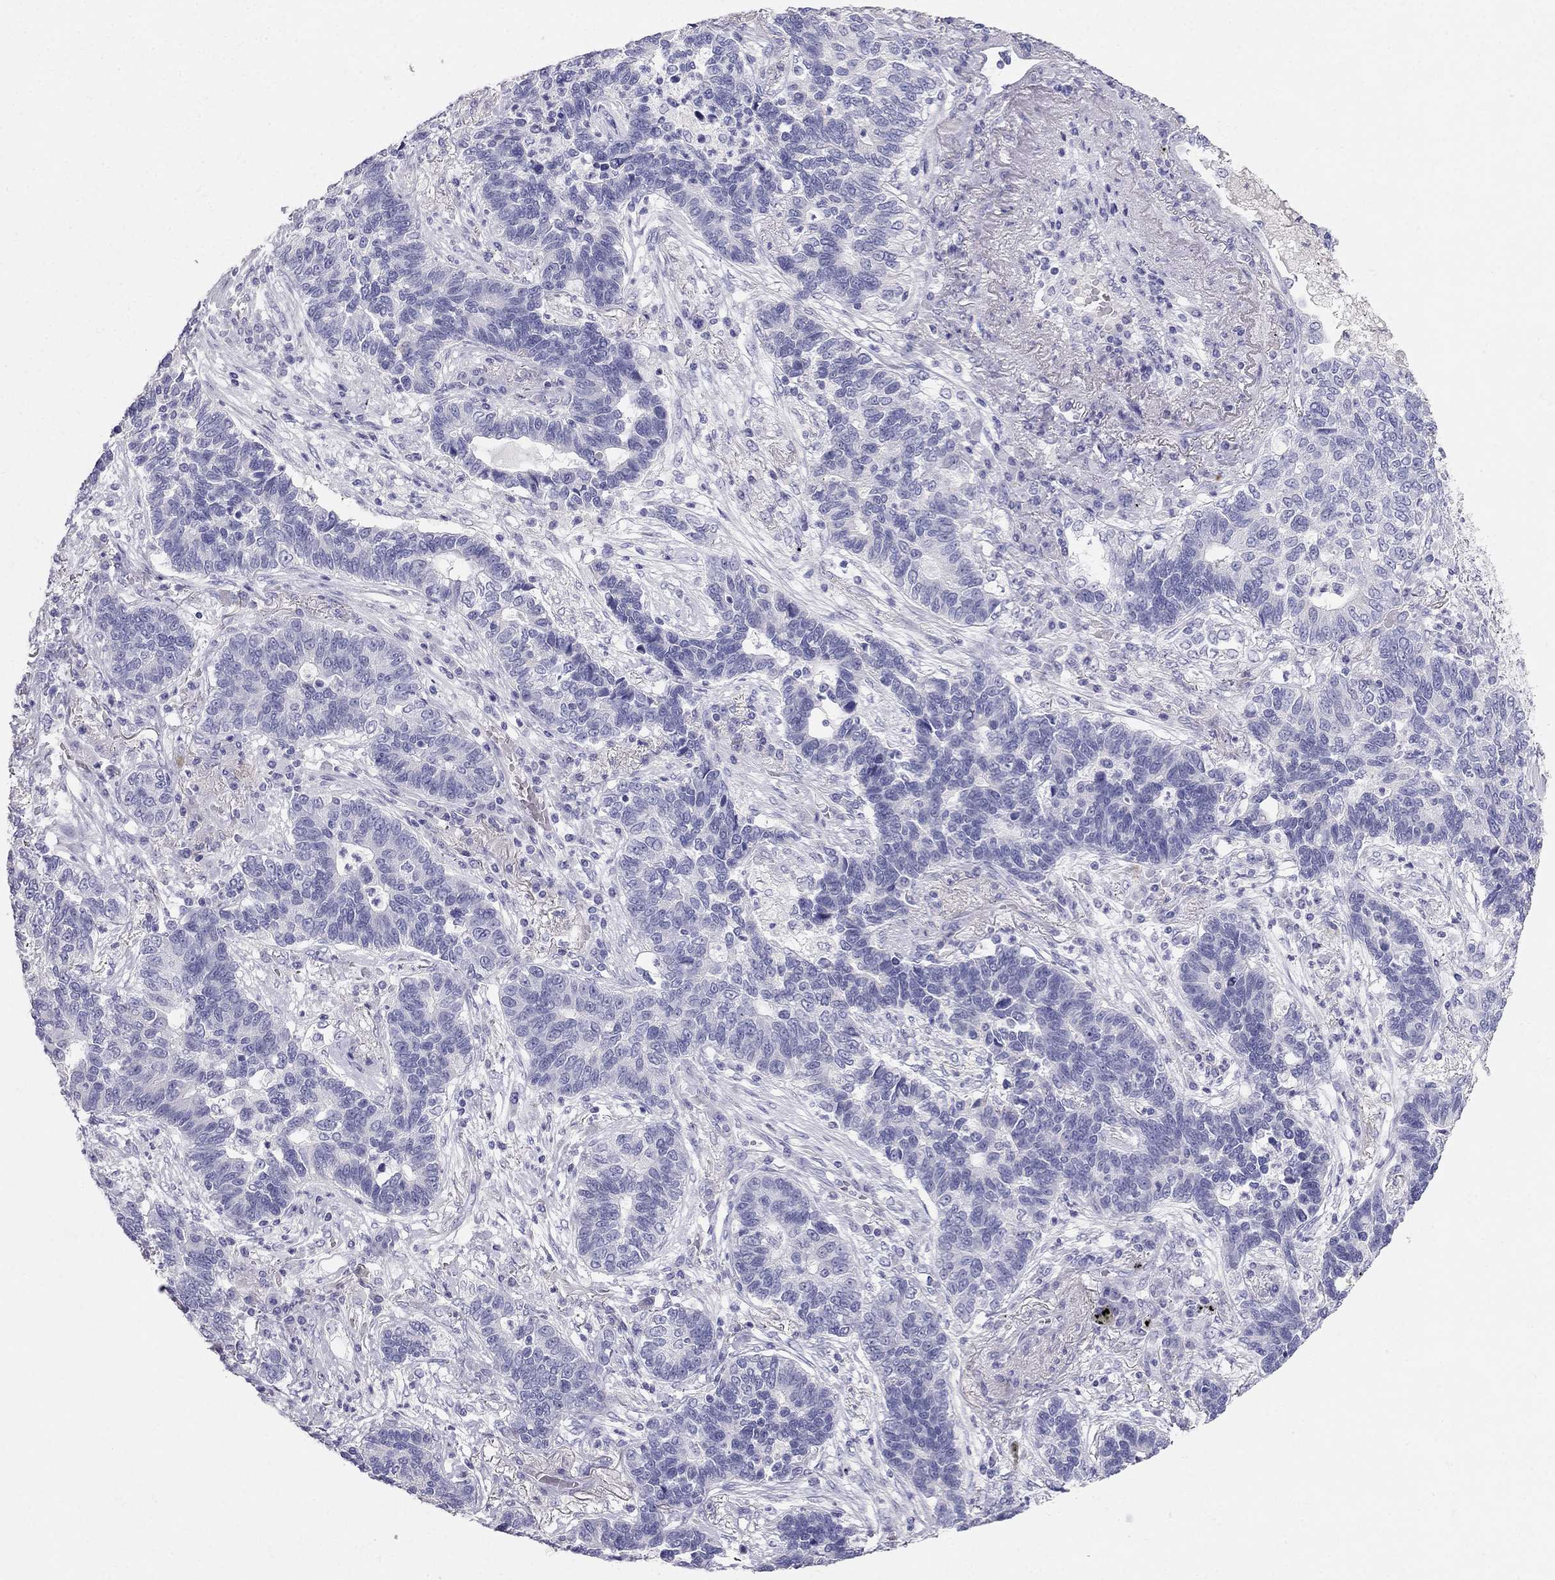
{"staining": {"intensity": "negative", "quantity": "none", "location": "none"}, "tissue": "lung cancer", "cell_type": "Tumor cells", "image_type": "cancer", "snomed": [{"axis": "morphology", "description": "Adenocarcinoma, NOS"}, {"axis": "topography", "description": "Lung"}], "caption": "Immunohistochemistry (IHC) histopathology image of neoplastic tissue: human lung cancer (adenocarcinoma) stained with DAB demonstrates no significant protein staining in tumor cells.", "gene": "RFLNA", "patient": {"sex": "female", "age": 57}}